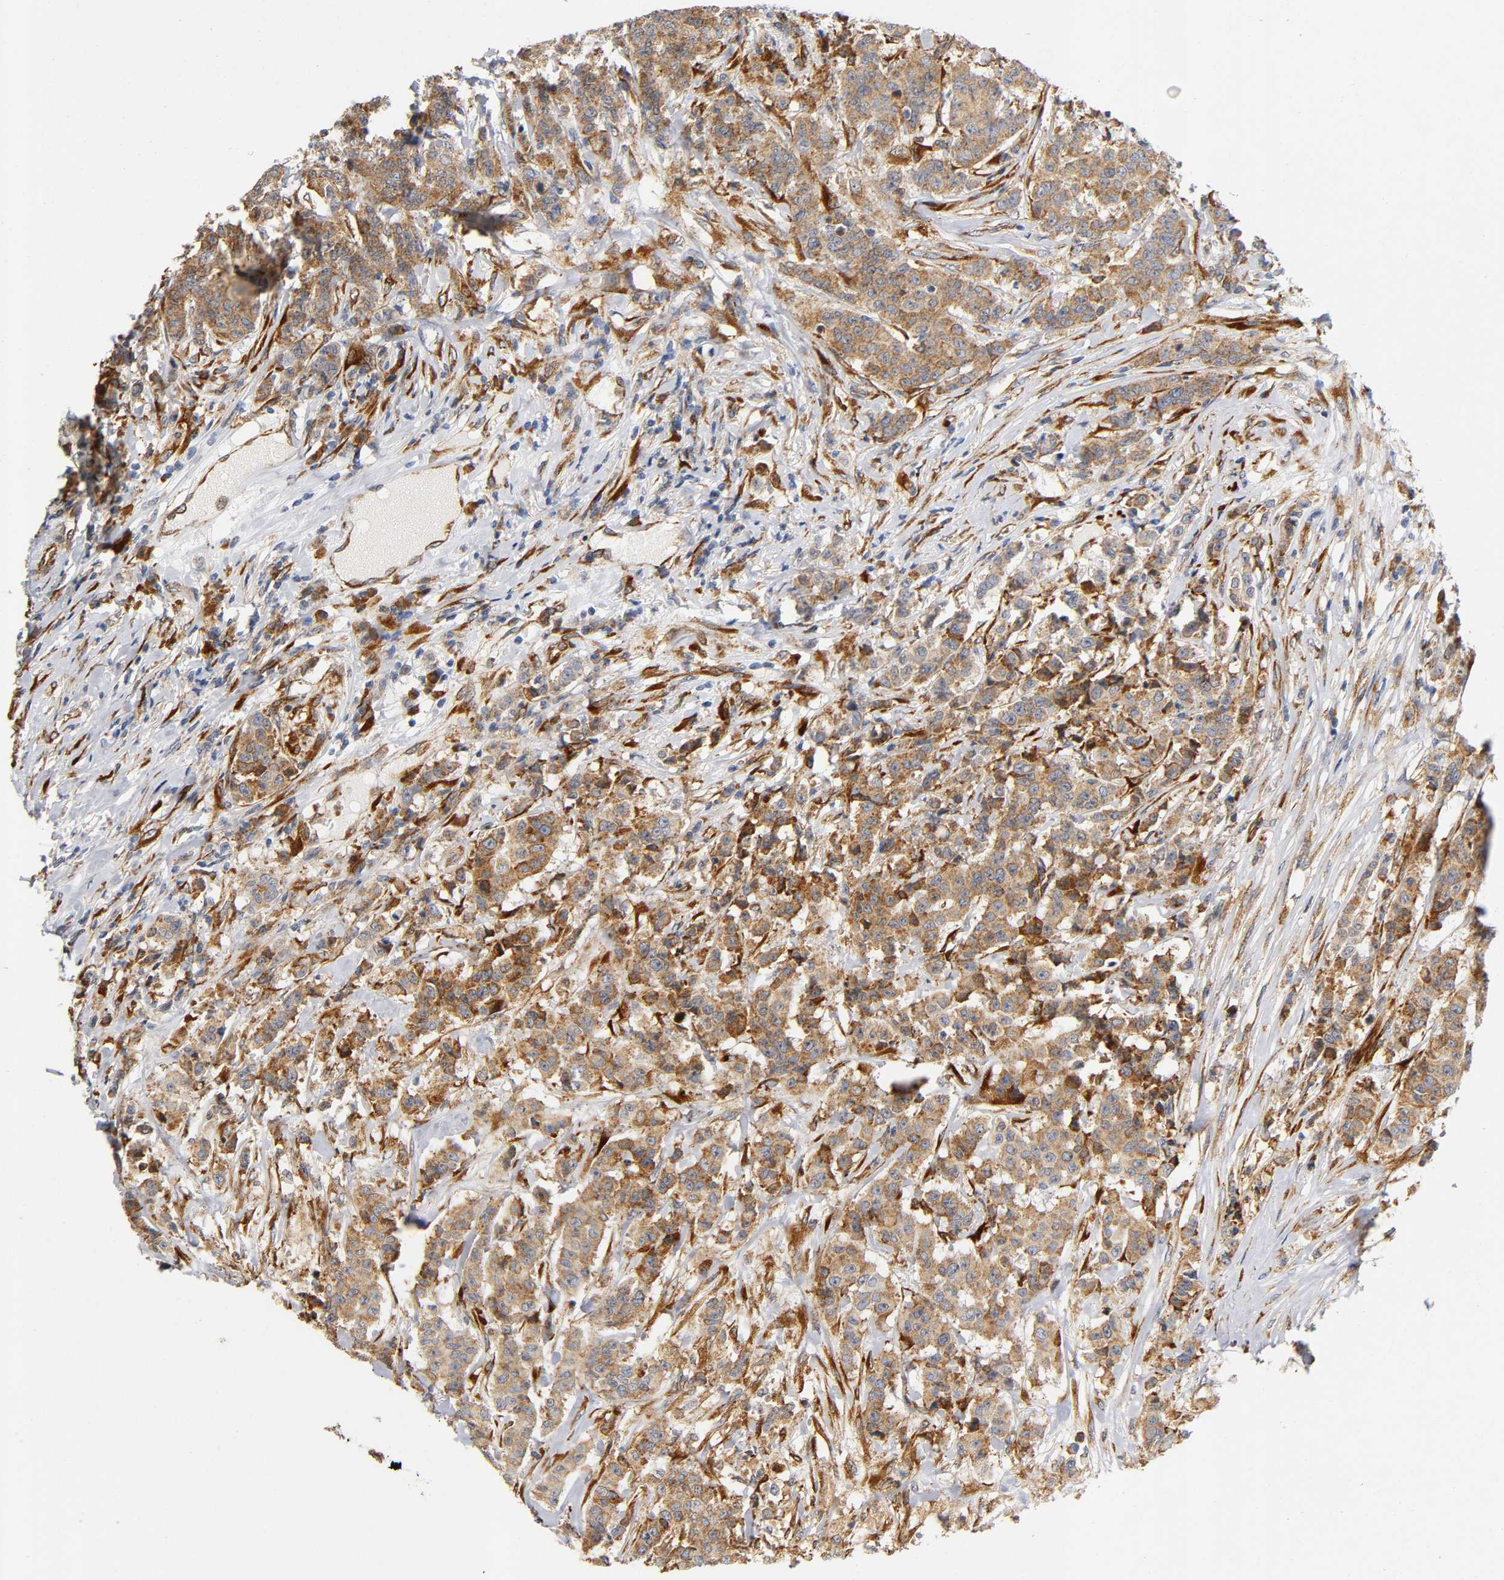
{"staining": {"intensity": "moderate", "quantity": ">75%", "location": "cytoplasmic/membranous"}, "tissue": "breast cancer", "cell_type": "Tumor cells", "image_type": "cancer", "snomed": [{"axis": "morphology", "description": "Duct carcinoma"}, {"axis": "topography", "description": "Breast"}], "caption": "Immunohistochemistry image of human infiltrating ductal carcinoma (breast) stained for a protein (brown), which demonstrates medium levels of moderate cytoplasmic/membranous staining in about >75% of tumor cells.", "gene": "SOS2", "patient": {"sex": "female", "age": 40}}